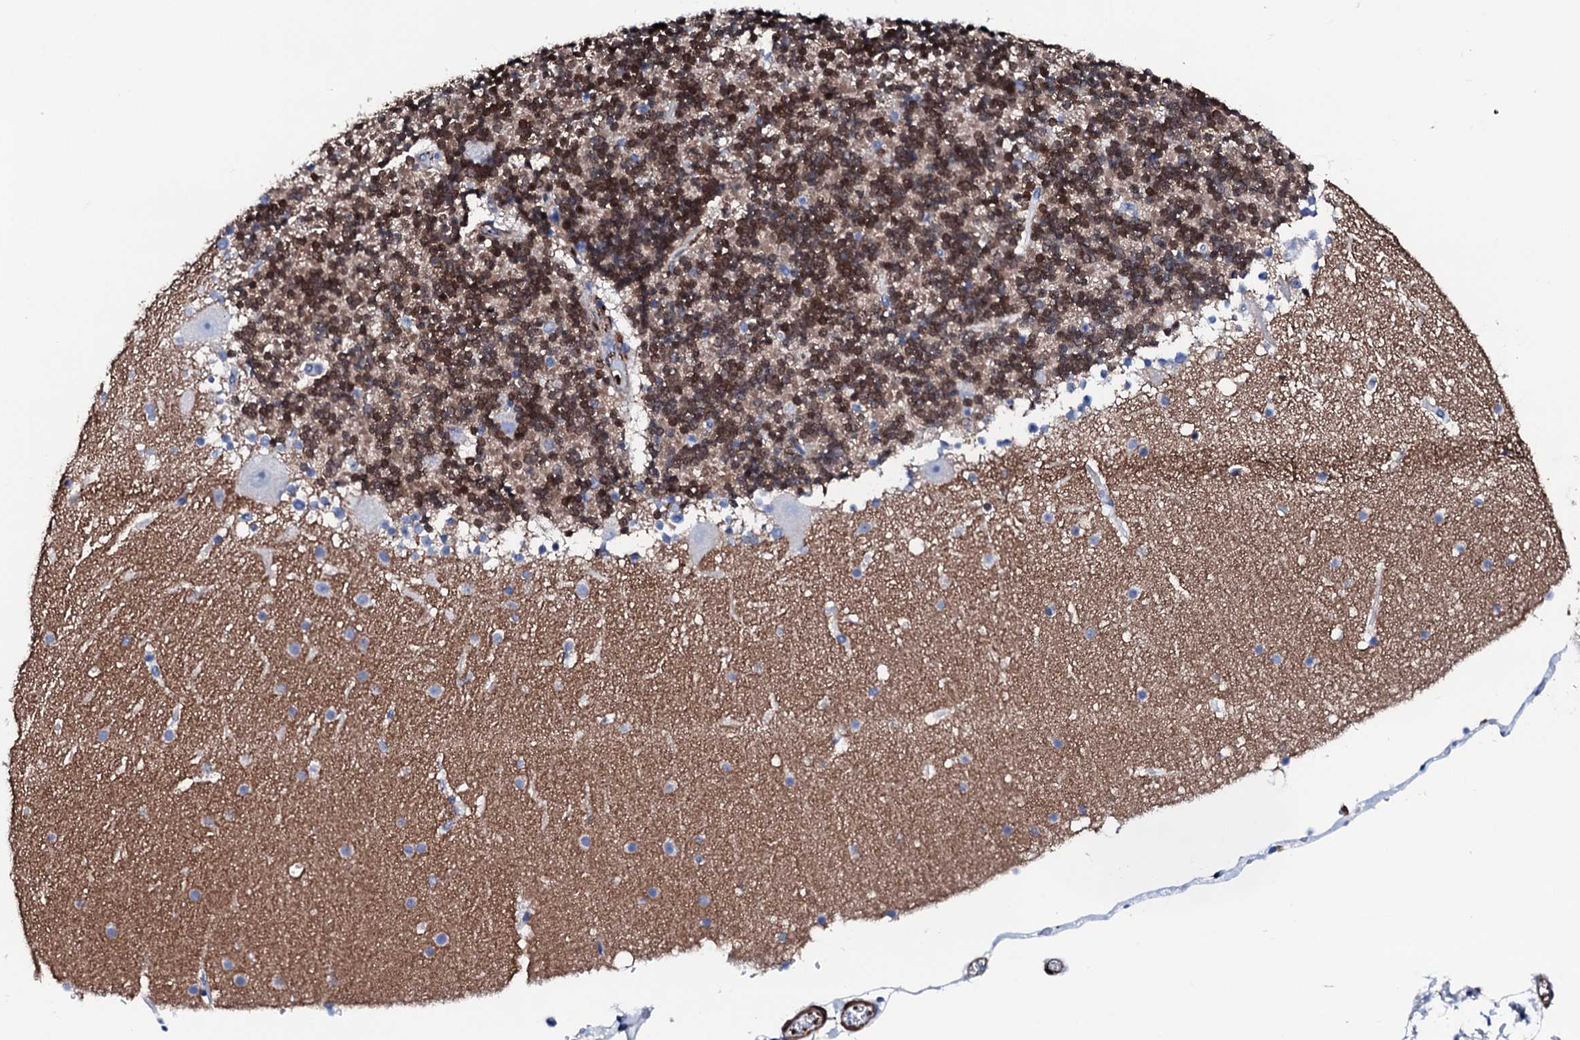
{"staining": {"intensity": "moderate", "quantity": "25%-75%", "location": "nuclear"}, "tissue": "cerebellum", "cell_type": "Cells in granular layer", "image_type": "normal", "snomed": [{"axis": "morphology", "description": "Normal tissue, NOS"}, {"axis": "topography", "description": "Cerebellum"}], "caption": "Cells in granular layer show medium levels of moderate nuclear staining in approximately 25%-75% of cells in normal cerebellum. (brown staining indicates protein expression, while blue staining denotes nuclei).", "gene": "NRIP2", "patient": {"sex": "male", "age": 57}}